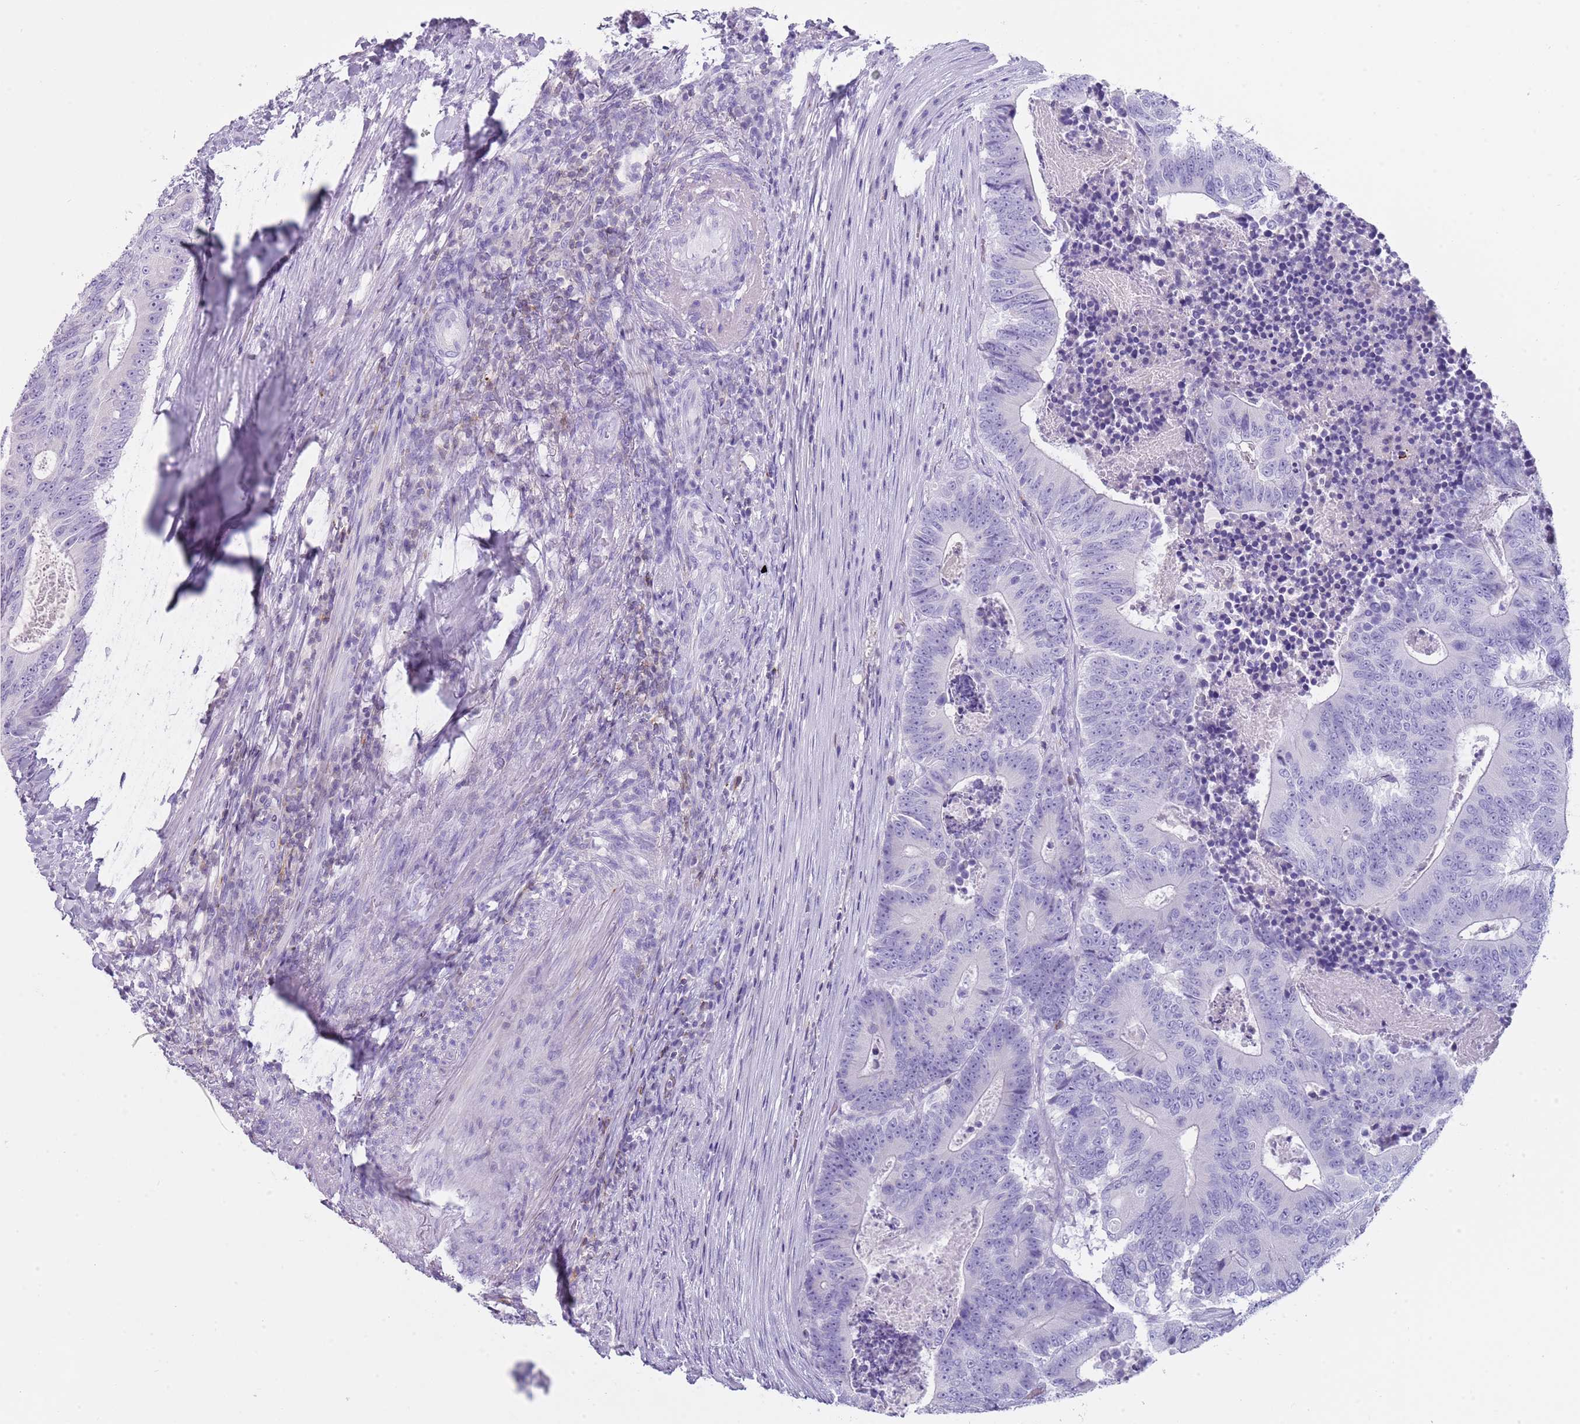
{"staining": {"intensity": "negative", "quantity": "none", "location": "none"}, "tissue": "colorectal cancer", "cell_type": "Tumor cells", "image_type": "cancer", "snomed": [{"axis": "morphology", "description": "Adenocarcinoma, NOS"}, {"axis": "topography", "description": "Colon"}], "caption": "This is an immunohistochemistry micrograph of human colorectal cancer. There is no expression in tumor cells.", "gene": "NBPF20", "patient": {"sex": "male", "age": 83}}